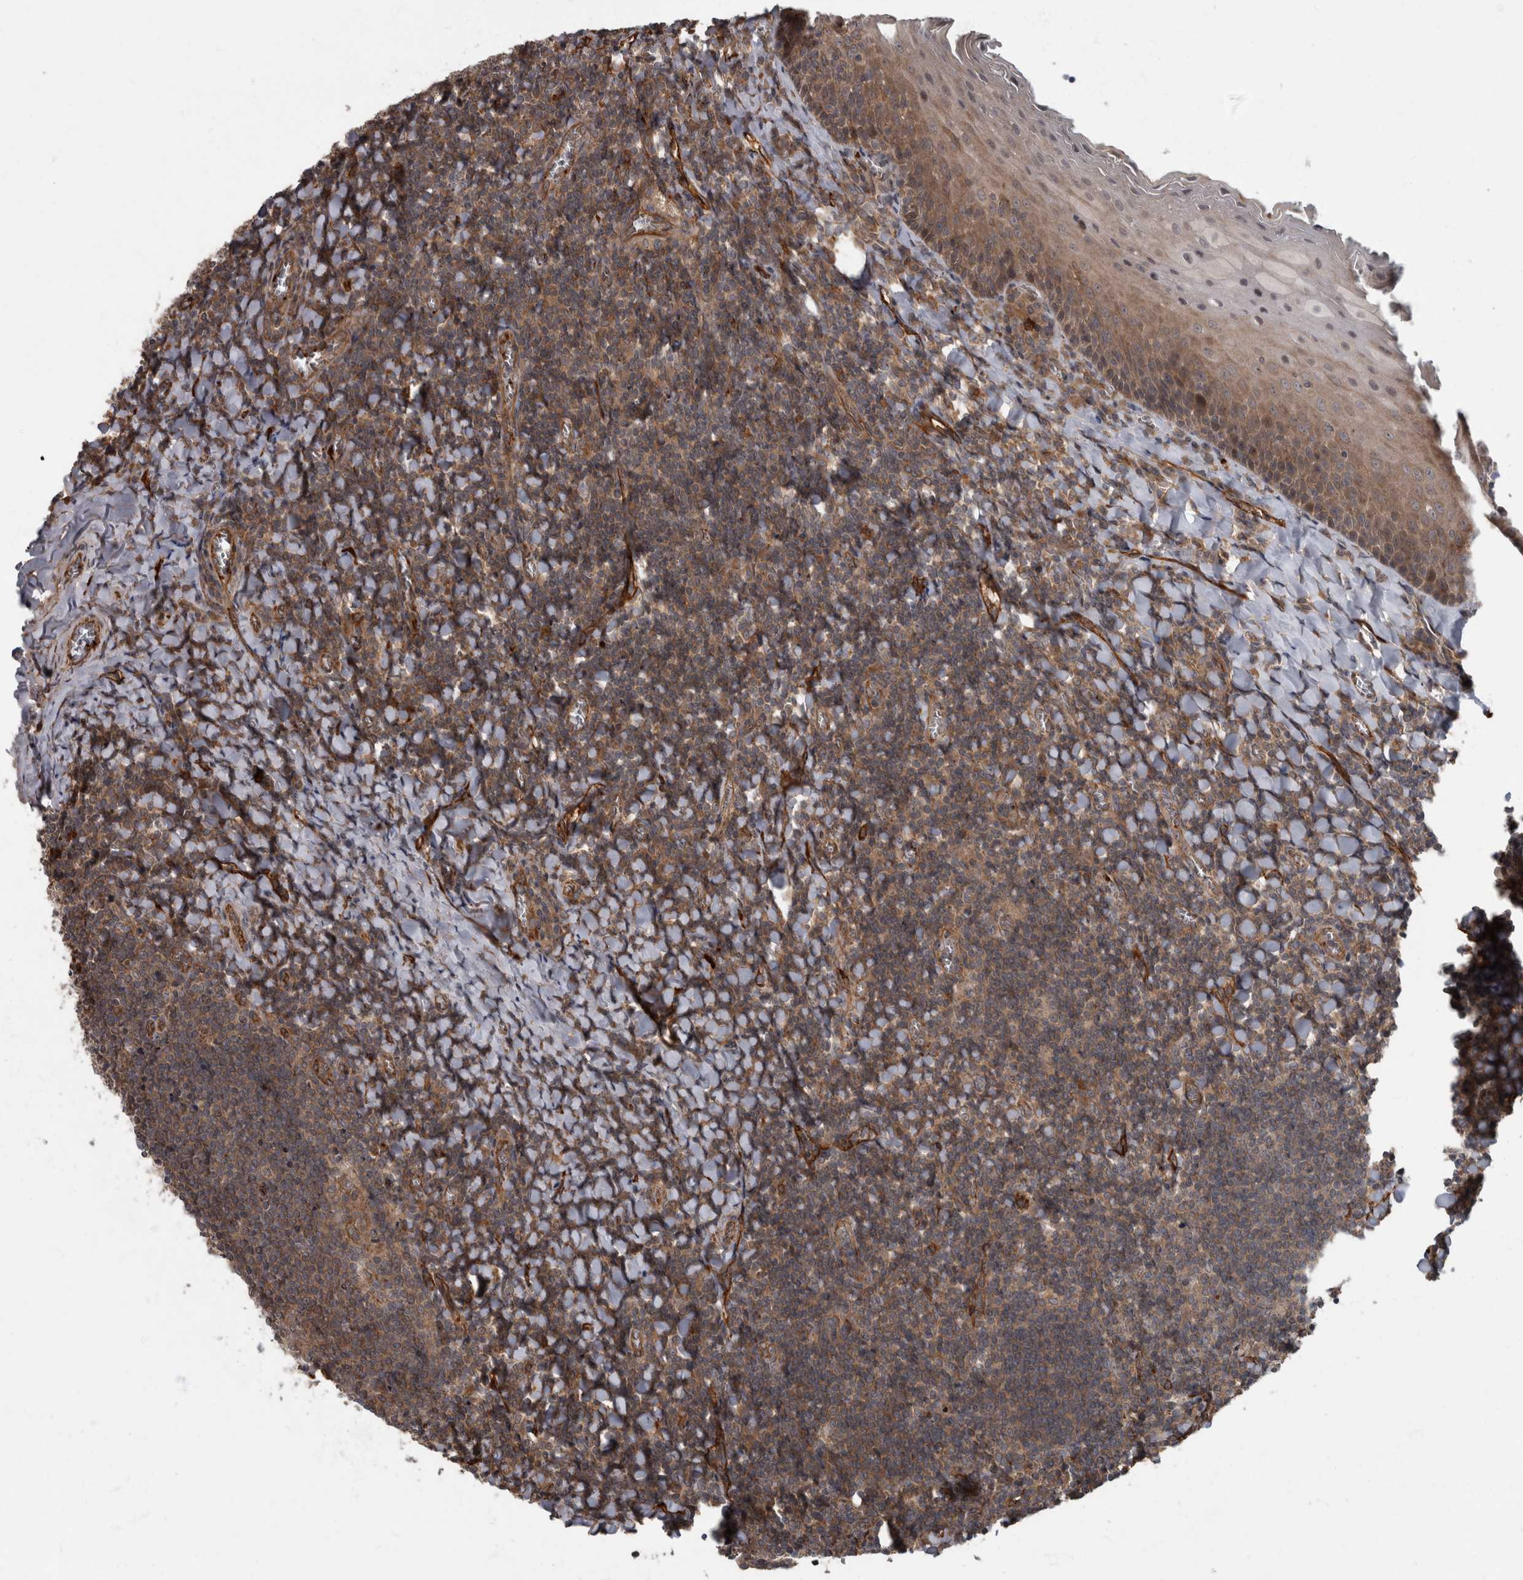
{"staining": {"intensity": "weak", "quantity": "<25%", "location": "cytoplasmic/membranous"}, "tissue": "tonsil", "cell_type": "Germinal center cells", "image_type": "normal", "snomed": [{"axis": "morphology", "description": "Normal tissue, NOS"}, {"axis": "topography", "description": "Tonsil"}], "caption": "An immunohistochemistry (IHC) image of benign tonsil is shown. There is no staining in germinal center cells of tonsil. (DAB immunohistochemistry with hematoxylin counter stain).", "gene": "VEGFD", "patient": {"sex": "male", "age": 27}}